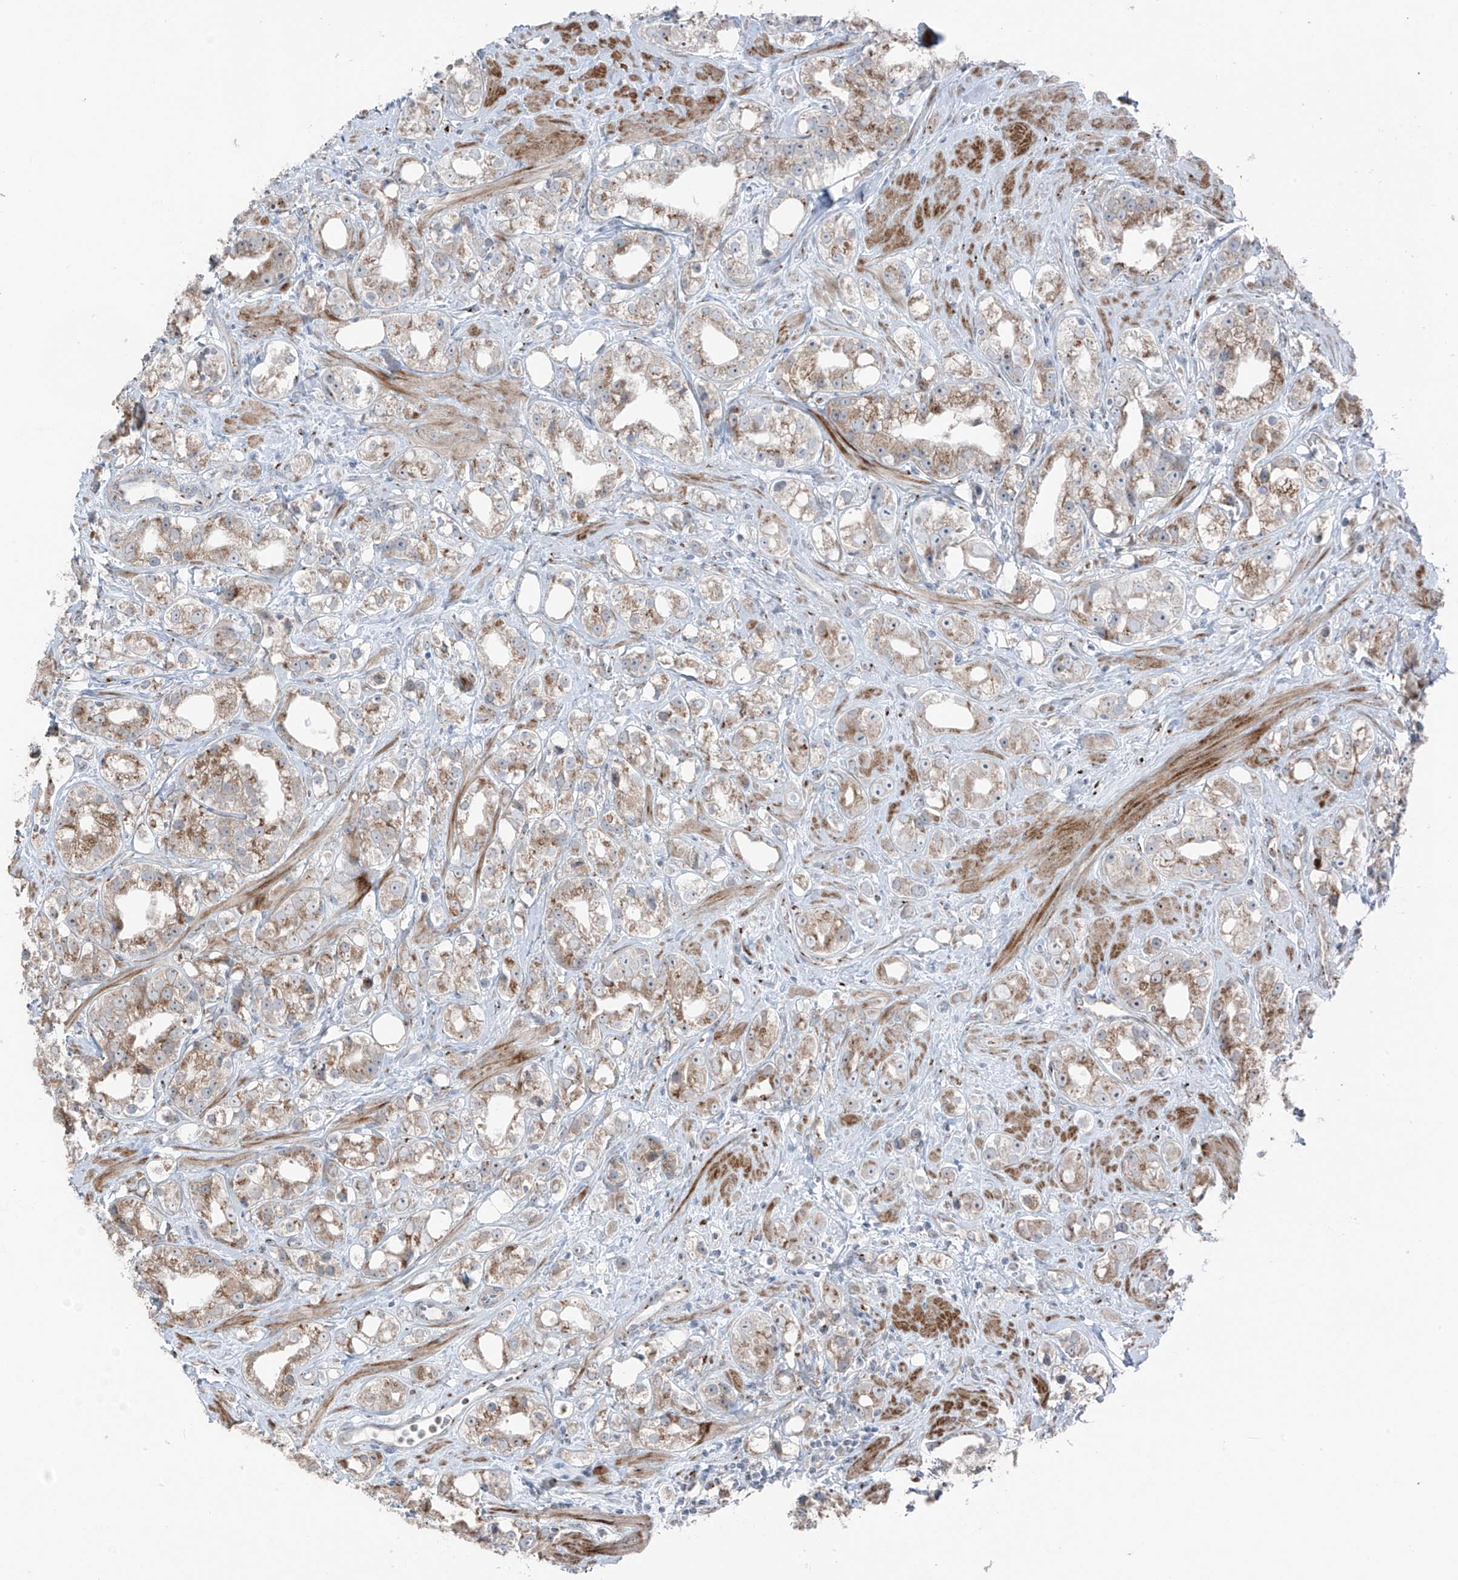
{"staining": {"intensity": "moderate", "quantity": "25%-75%", "location": "cytoplasmic/membranous"}, "tissue": "prostate cancer", "cell_type": "Tumor cells", "image_type": "cancer", "snomed": [{"axis": "morphology", "description": "Adenocarcinoma, NOS"}, {"axis": "topography", "description": "Prostate"}], "caption": "Prostate cancer stained with DAB (3,3'-diaminobenzidine) IHC demonstrates medium levels of moderate cytoplasmic/membranous positivity in approximately 25%-75% of tumor cells.", "gene": "ERLEC1", "patient": {"sex": "male", "age": 79}}